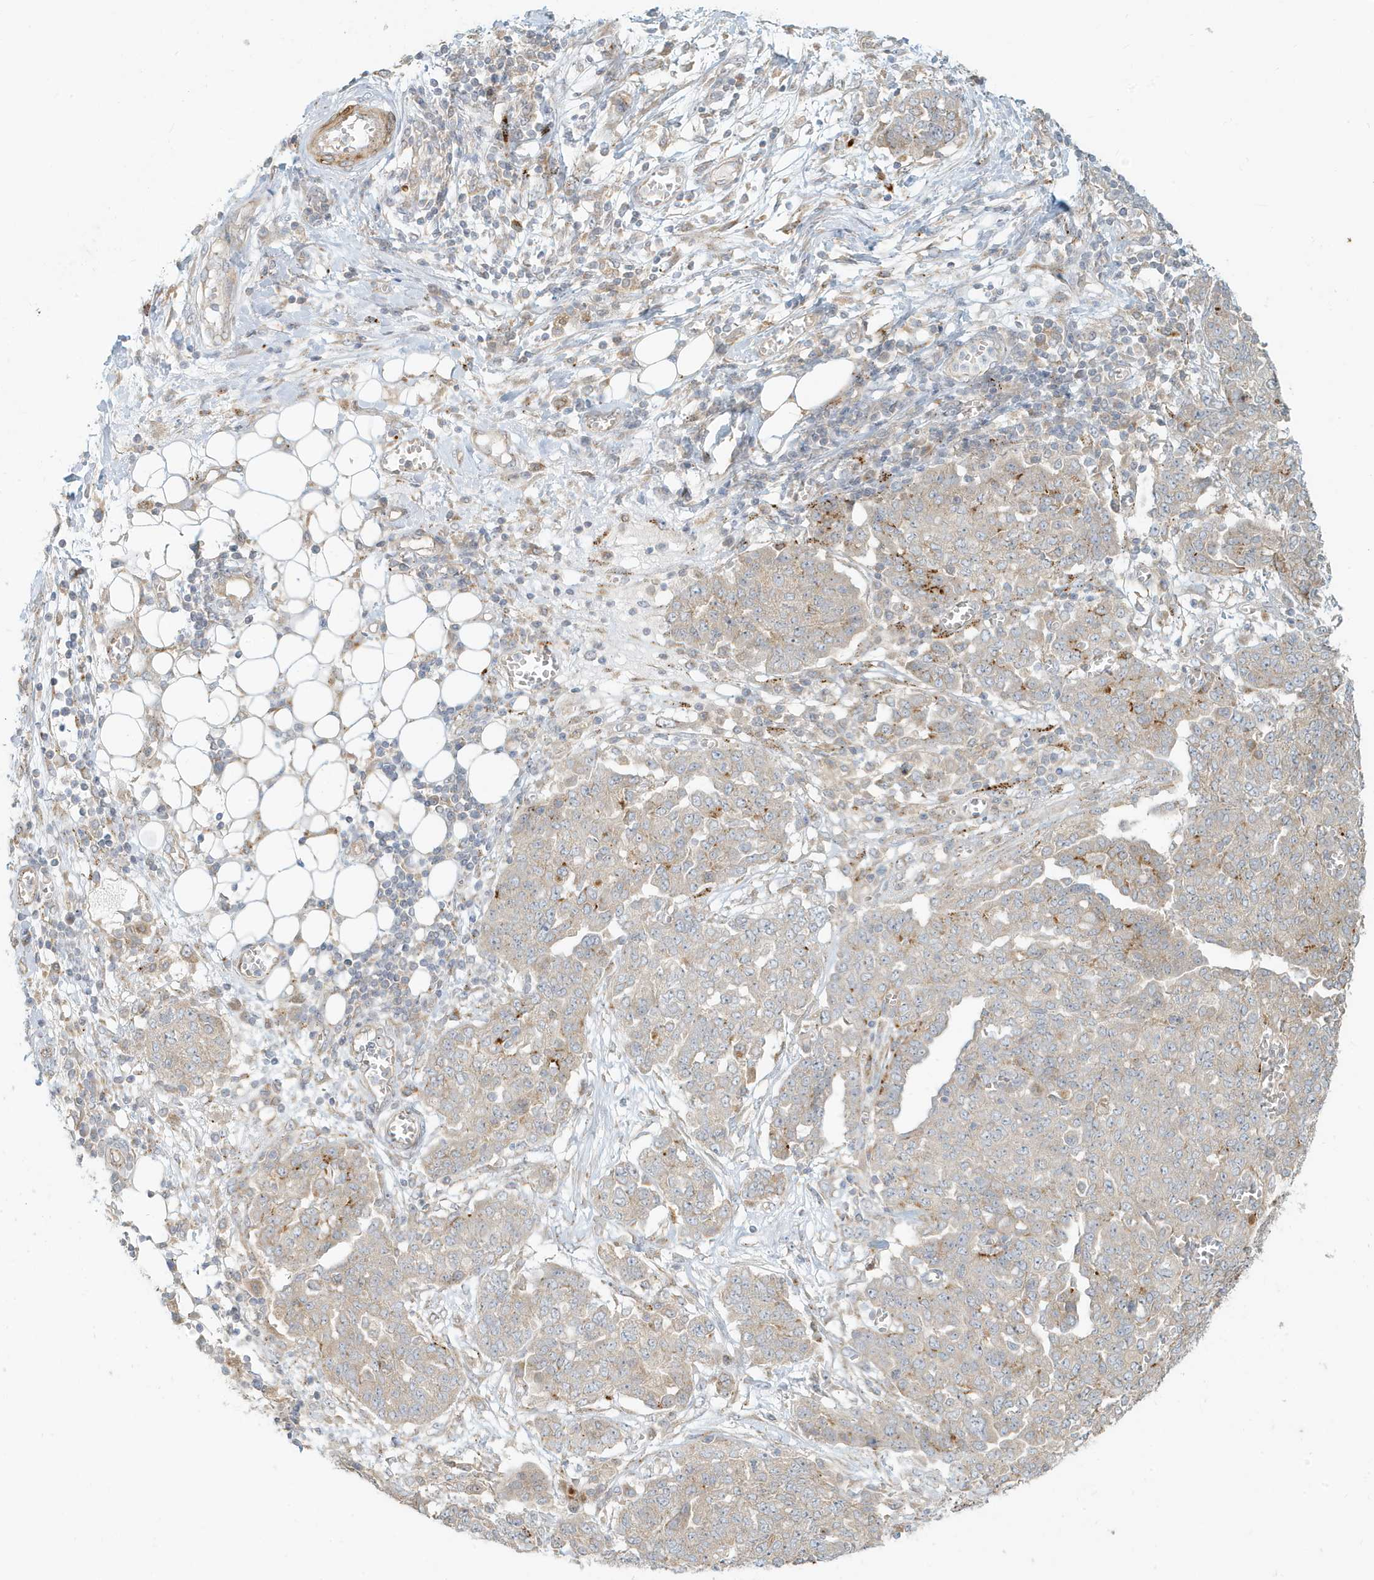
{"staining": {"intensity": "moderate", "quantity": "<25%", "location": "cytoplasmic/membranous"}, "tissue": "ovarian cancer", "cell_type": "Tumor cells", "image_type": "cancer", "snomed": [{"axis": "morphology", "description": "Cystadenocarcinoma, serous, NOS"}, {"axis": "topography", "description": "Soft tissue"}, {"axis": "topography", "description": "Ovary"}], "caption": "Immunohistochemical staining of human ovarian cancer (serous cystadenocarcinoma) shows moderate cytoplasmic/membranous protein positivity in approximately <25% of tumor cells.", "gene": "MCOLN1", "patient": {"sex": "female", "age": 57}}